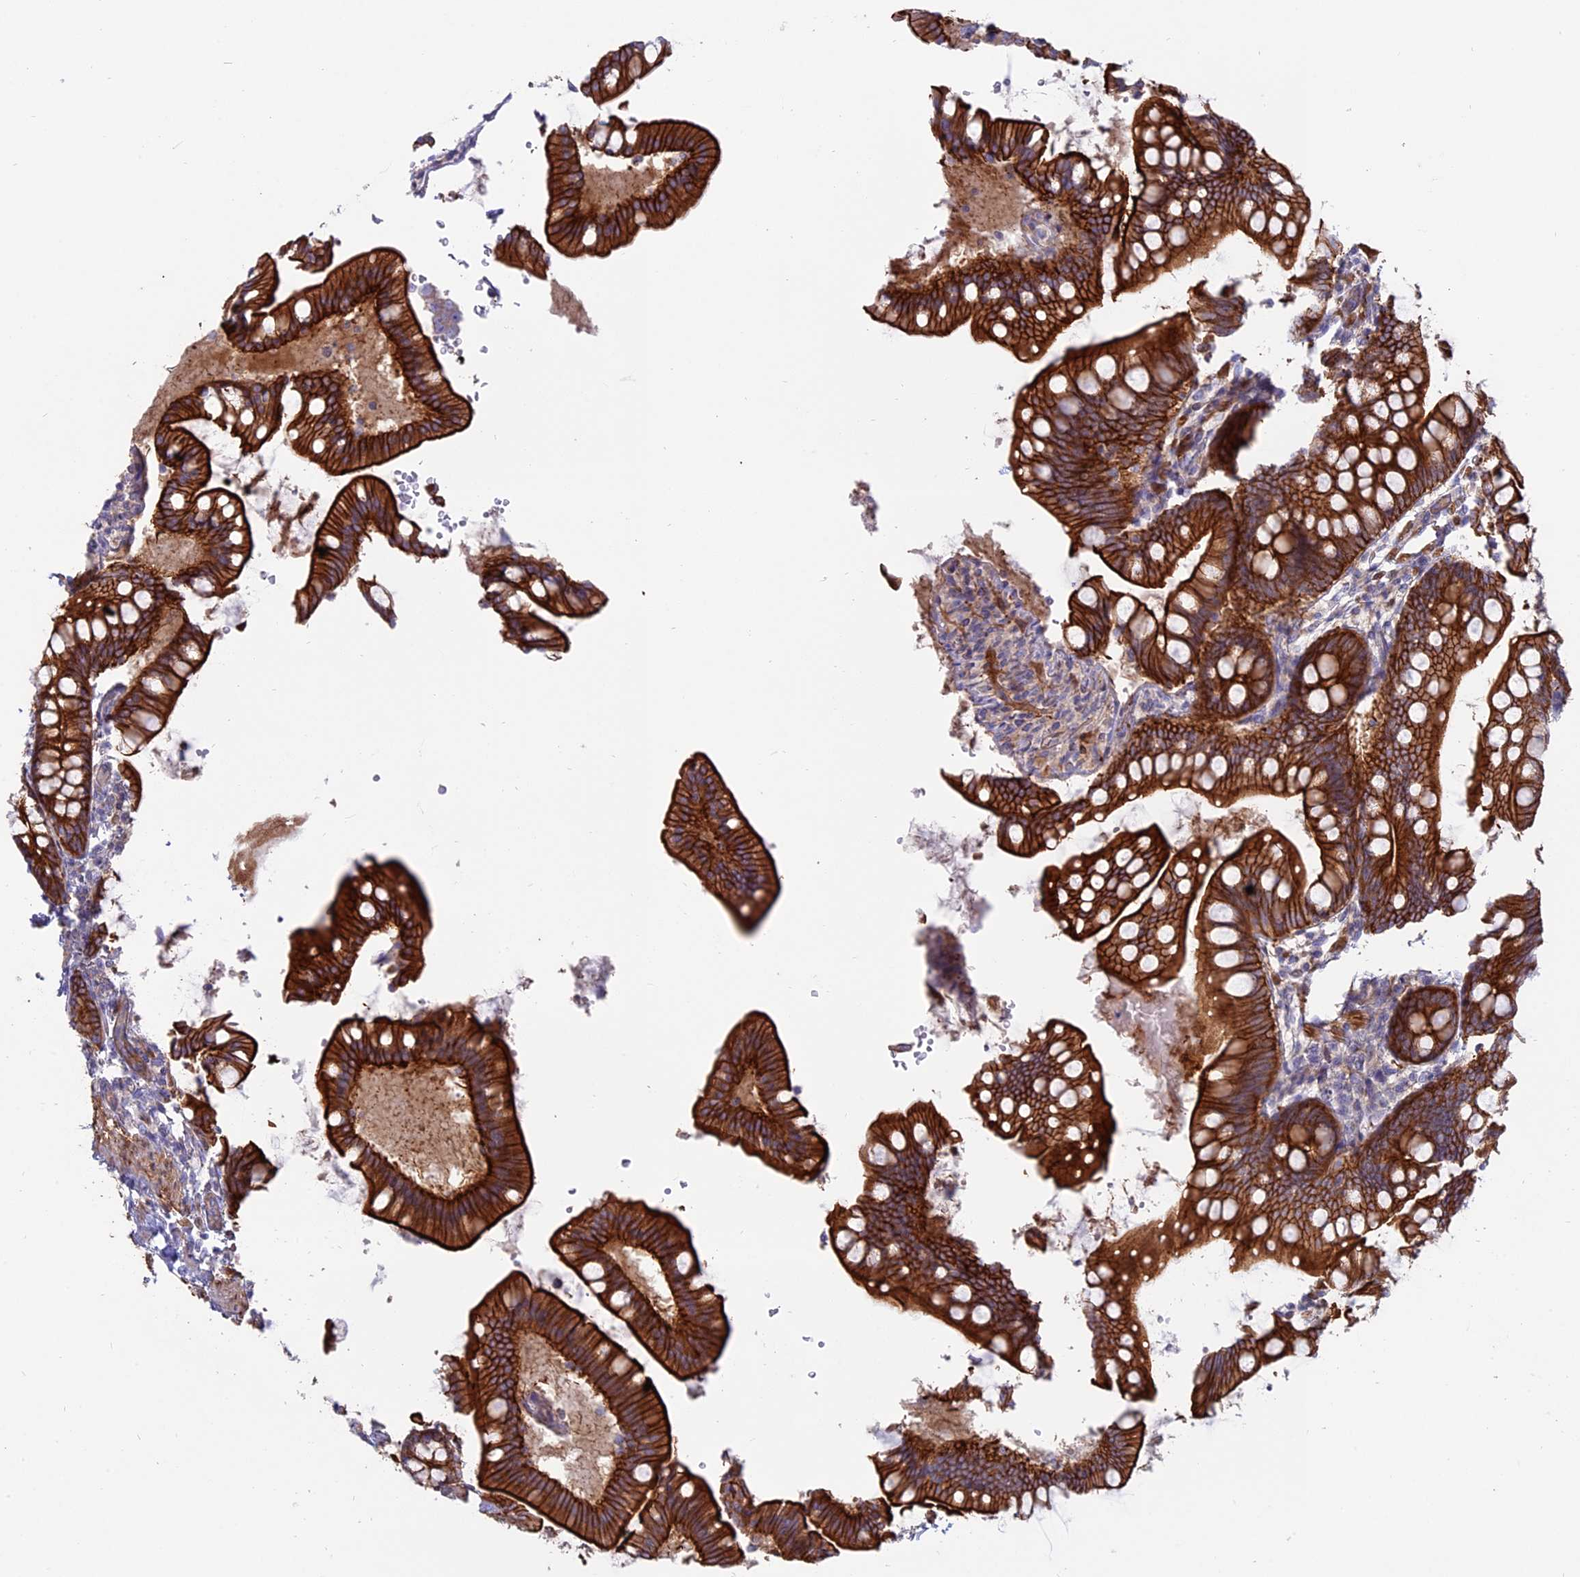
{"staining": {"intensity": "strong", "quantity": ">75%", "location": "cytoplasmic/membranous"}, "tissue": "small intestine", "cell_type": "Glandular cells", "image_type": "normal", "snomed": [{"axis": "morphology", "description": "Normal tissue, NOS"}, {"axis": "topography", "description": "Small intestine"}], "caption": "Immunohistochemistry (IHC) histopathology image of unremarkable small intestine: human small intestine stained using IHC displays high levels of strong protein expression localized specifically in the cytoplasmic/membranous of glandular cells, appearing as a cytoplasmic/membranous brown color.", "gene": "MYO5B", "patient": {"sex": "male", "age": 7}}